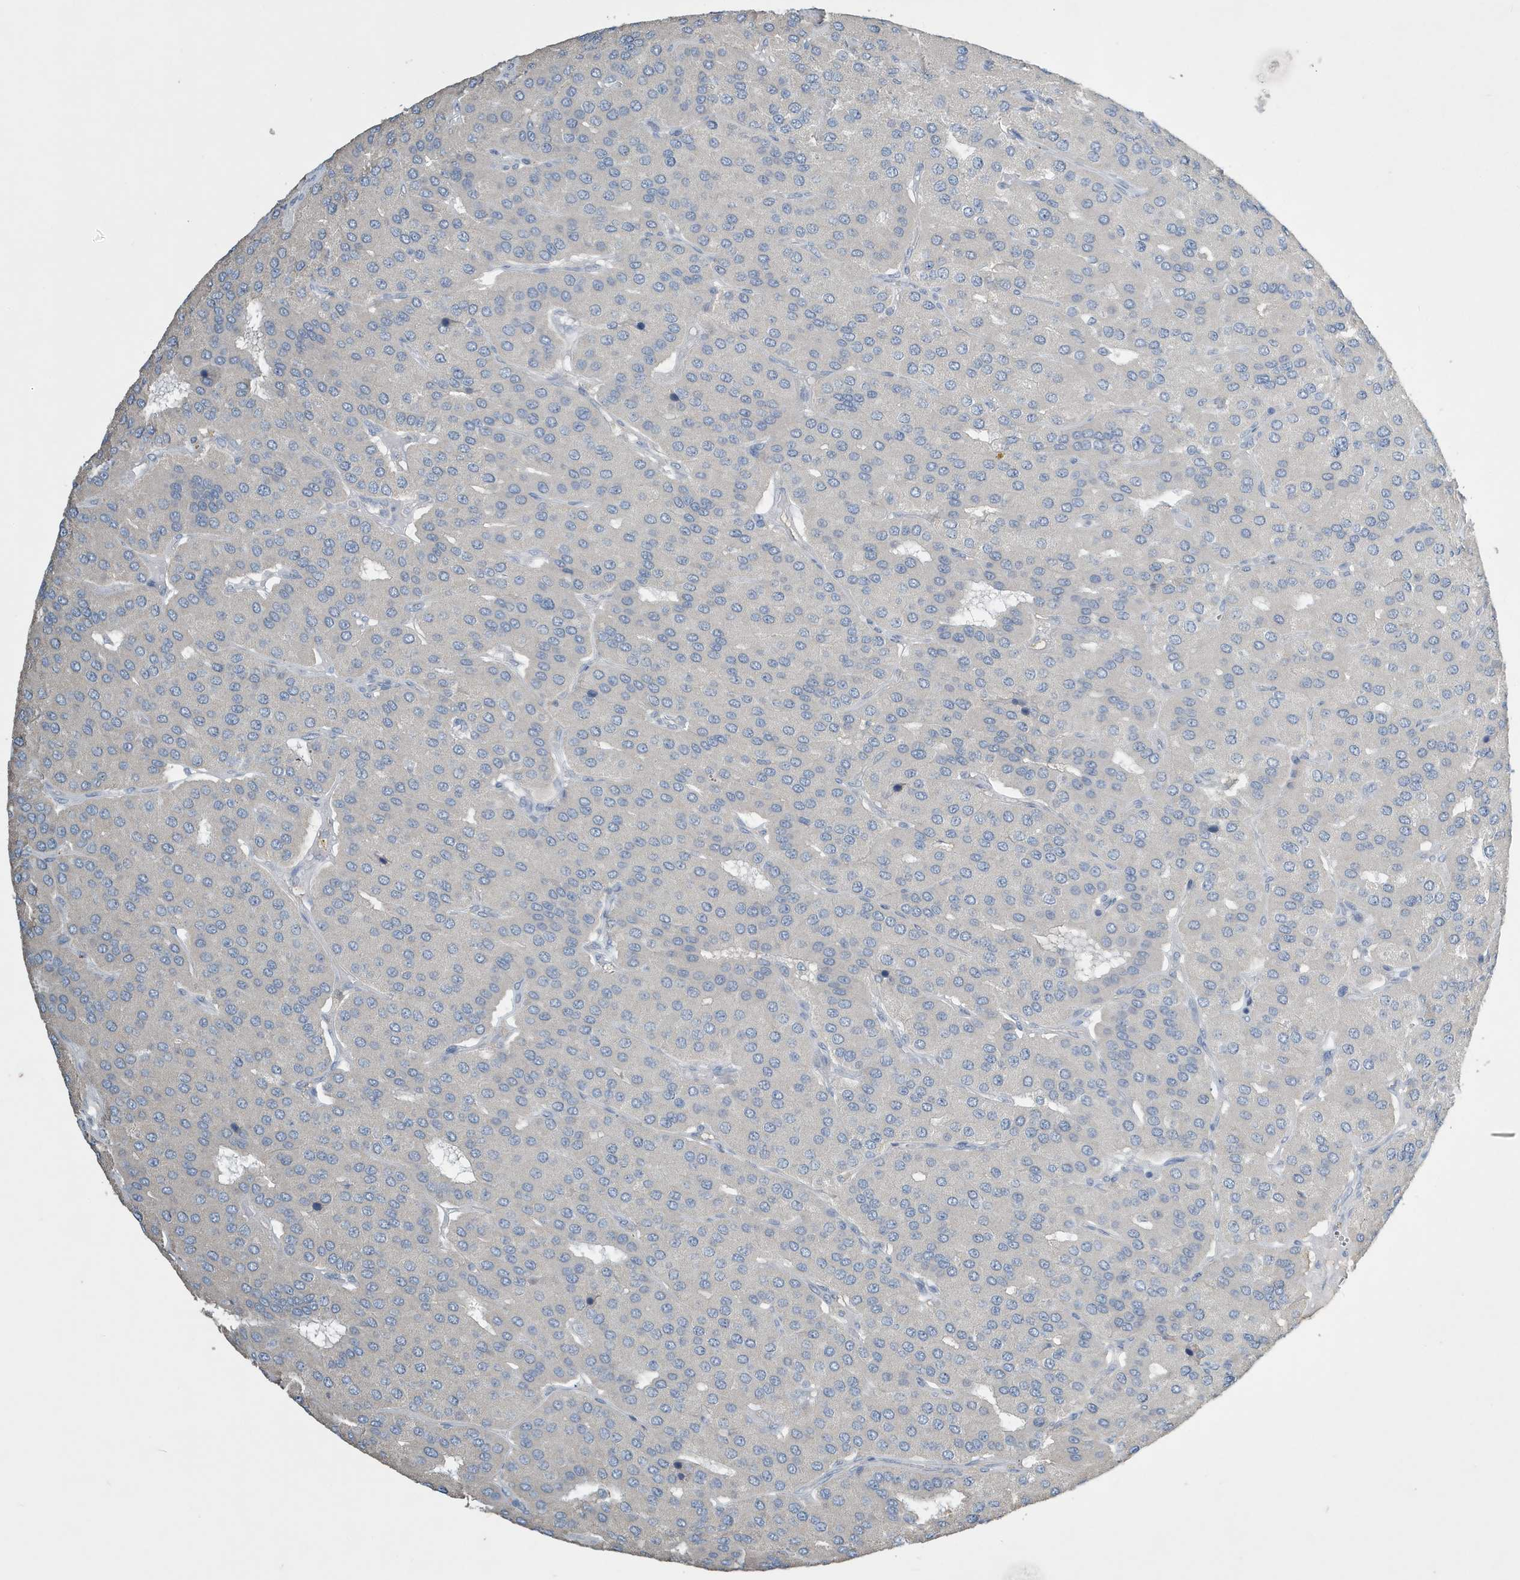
{"staining": {"intensity": "negative", "quantity": "none", "location": "none"}, "tissue": "parathyroid gland", "cell_type": "Glandular cells", "image_type": "normal", "snomed": [{"axis": "morphology", "description": "Normal tissue, NOS"}, {"axis": "morphology", "description": "Adenoma, NOS"}, {"axis": "topography", "description": "Parathyroid gland"}], "caption": "Human parathyroid gland stained for a protein using immunohistochemistry displays no staining in glandular cells.", "gene": "UGT2B4", "patient": {"sex": "female", "age": 86}}